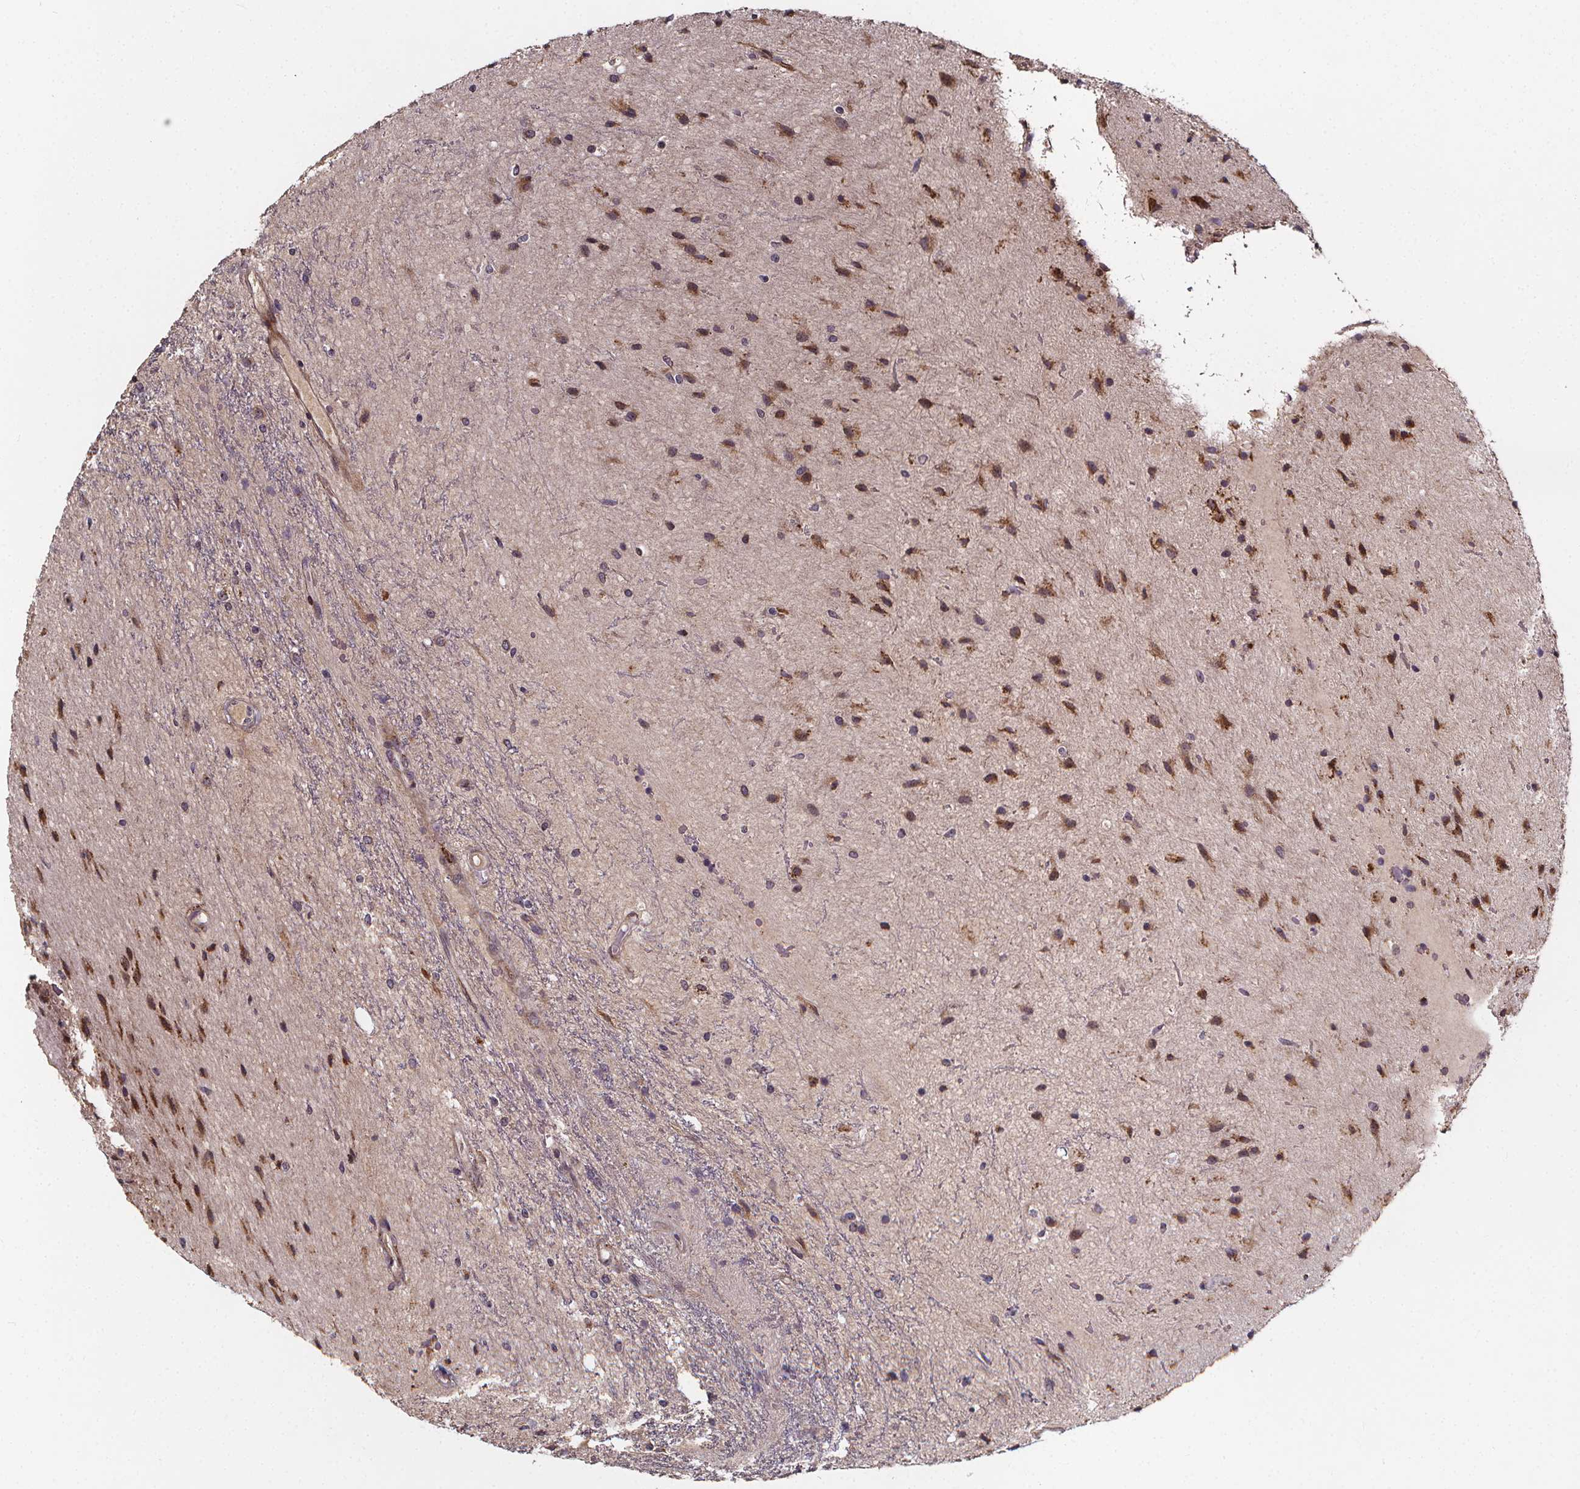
{"staining": {"intensity": "moderate", "quantity": ">75%", "location": "cytoplasmic/membranous"}, "tissue": "glioma", "cell_type": "Tumor cells", "image_type": "cancer", "snomed": [{"axis": "morphology", "description": "Glioma, malignant, Low grade"}, {"axis": "topography", "description": "Cerebellum"}], "caption": "Immunohistochemistry histopathology image of neoplastic tissue: human glioma stained using immunohistochemistry (IHC) exhibits medium levels of moderate protein expression localized specifically in the cytoplasmic/membranous of tumor cells, appearing as a cytoplasmic/membranous brown color.", "gene": "AEBP1", "patient": {"sex": "female", "age": 14}}